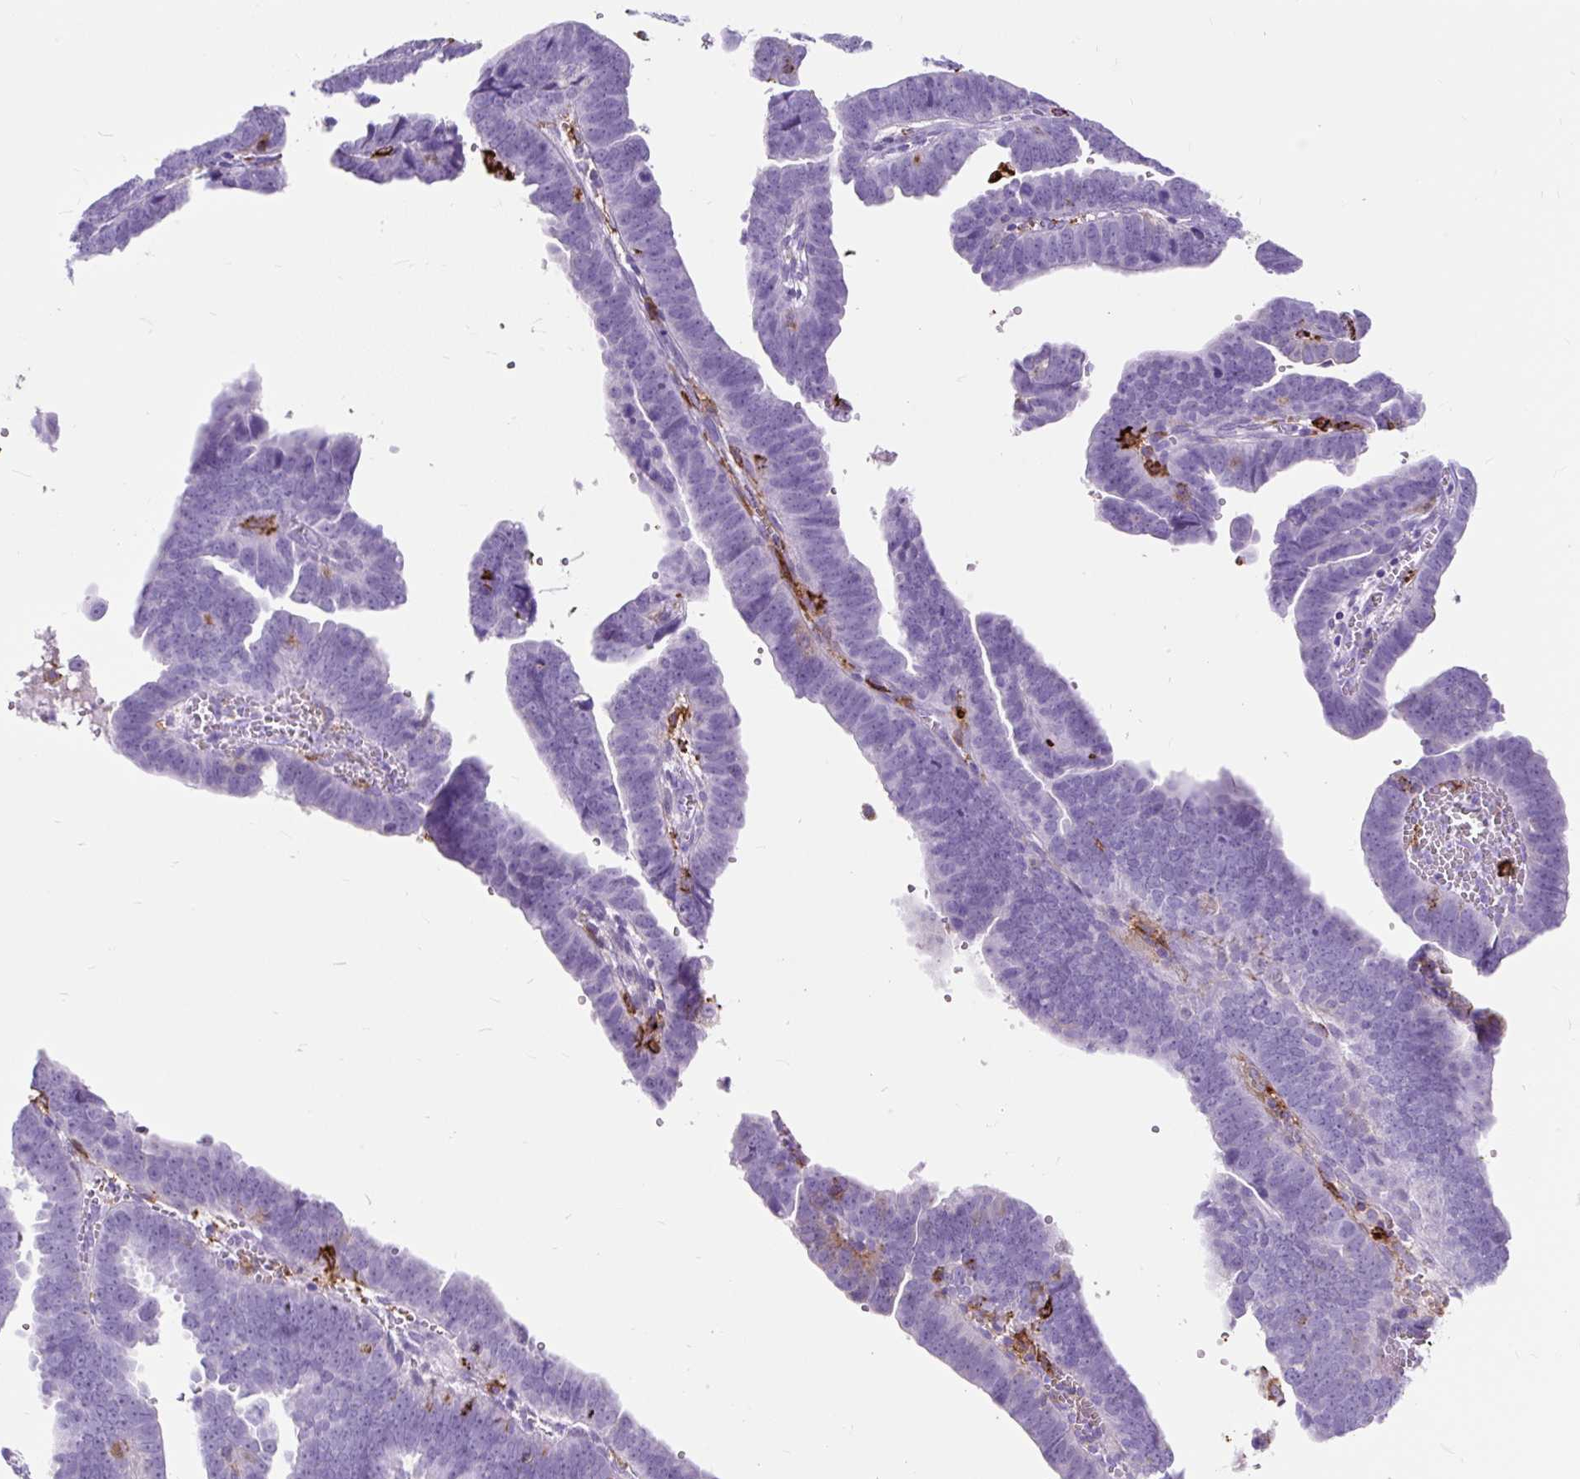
{"staining": {"intensity": "negative", "quantity": "none", "location": "none"}, "tissue": "endometrial cancer", "cell_type": "Tumor cells", "image_type": "cancer", "snomed": [{"axis": "morphology", "description": "Adenocarcinoma, NOS"}, {"axis": "topography", "description": "Endometrium"}], "caption": "High power microscopy photomicrograph of an immunohistochemistry histopathology image of endometrial cancer, revealing no significant staining in tumor cells.", "gene": "HLA-DRA", "patient": {"sex": "female", "age": 75}}